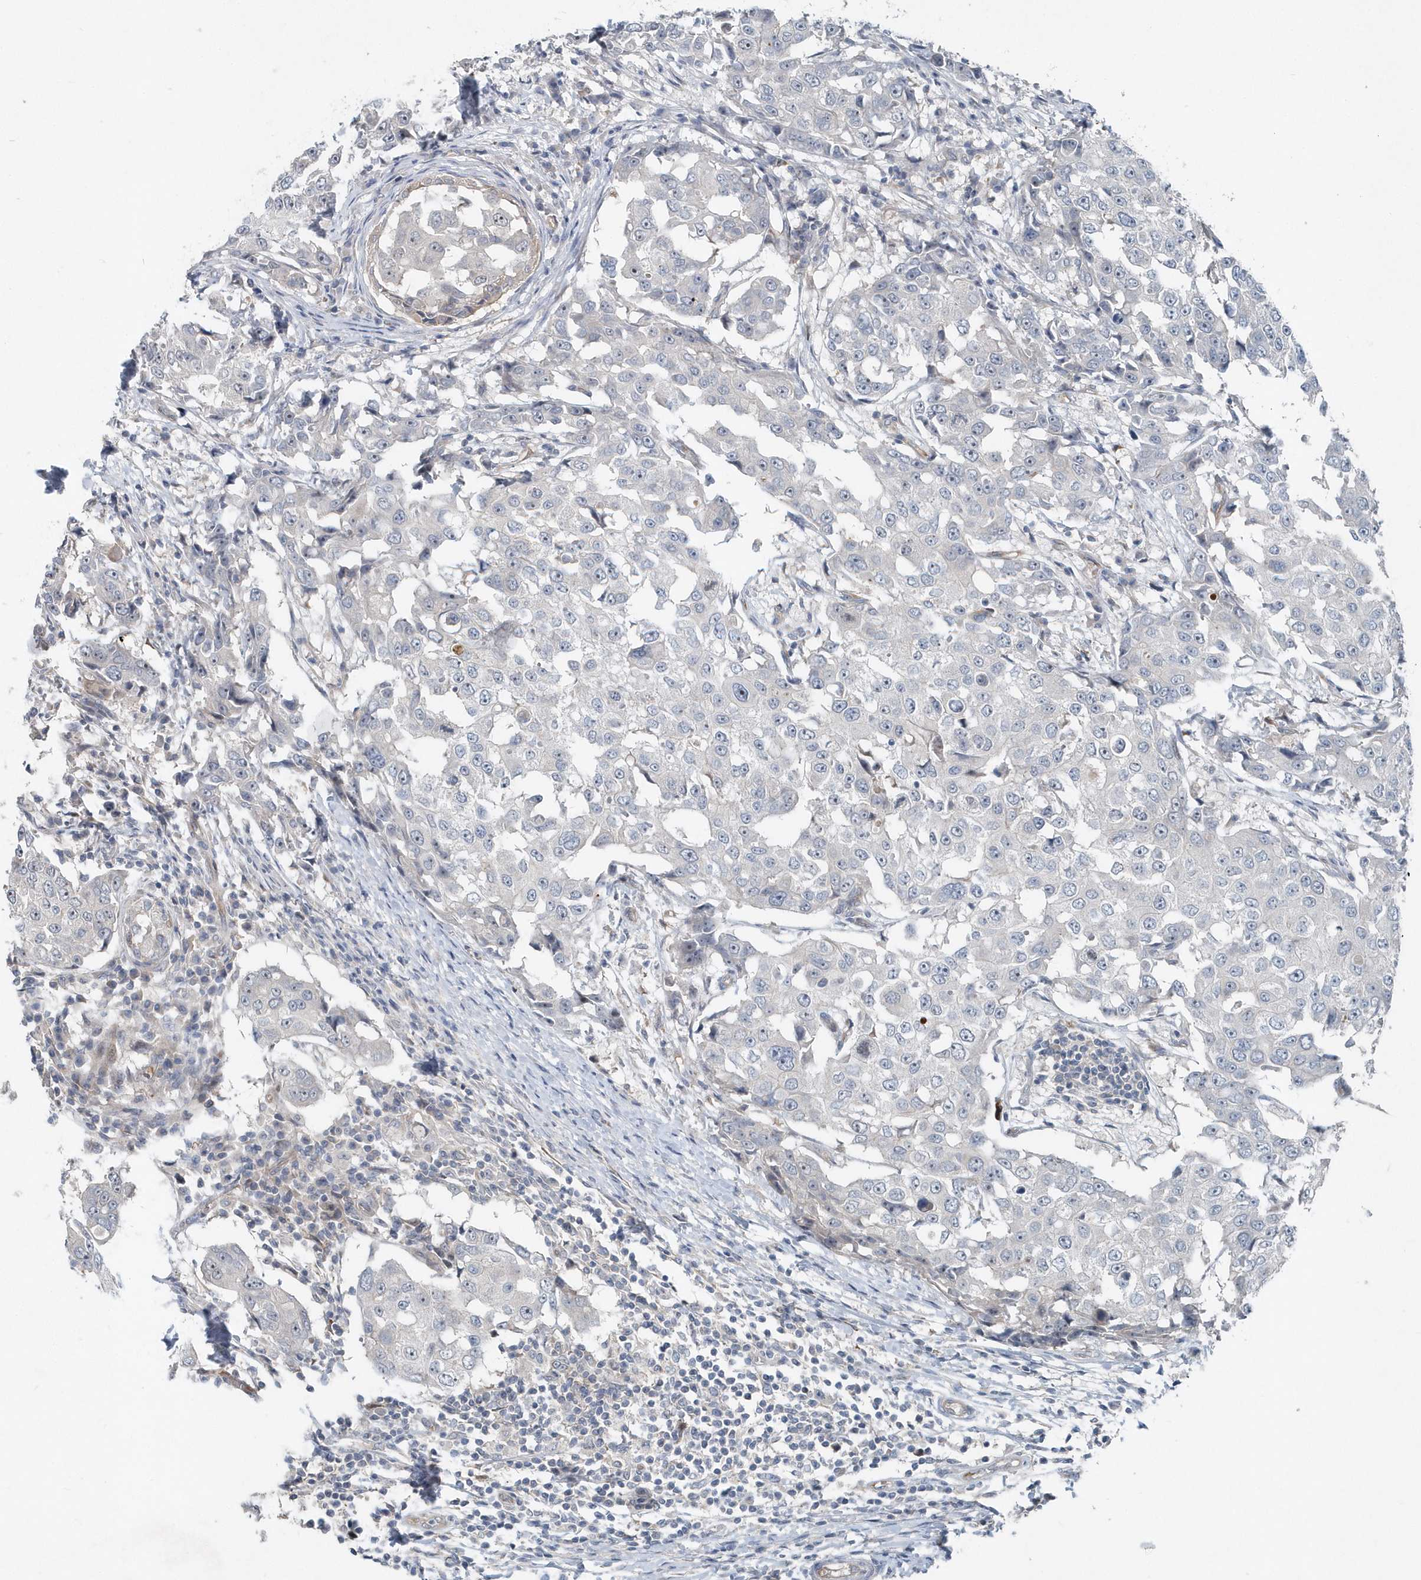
{"staining": {"intensity": "negative", "quantity": "none", "location": "none"}, "tissue": "breast cancer", "cell_type": "Tumor cells", "image_type": "cancer", "snomed": [{"axis": "morphology", "description": "Duct carcinoma"}, {"axis": "topography", "description": "Breast"}], "caption": "Immunohistochemistry histopathology image of breast cancer stained for a protein (brown), which shows no expression in tumor cells.", "gene": "MCC", "patient": {"sex": "female", "age": 27}}